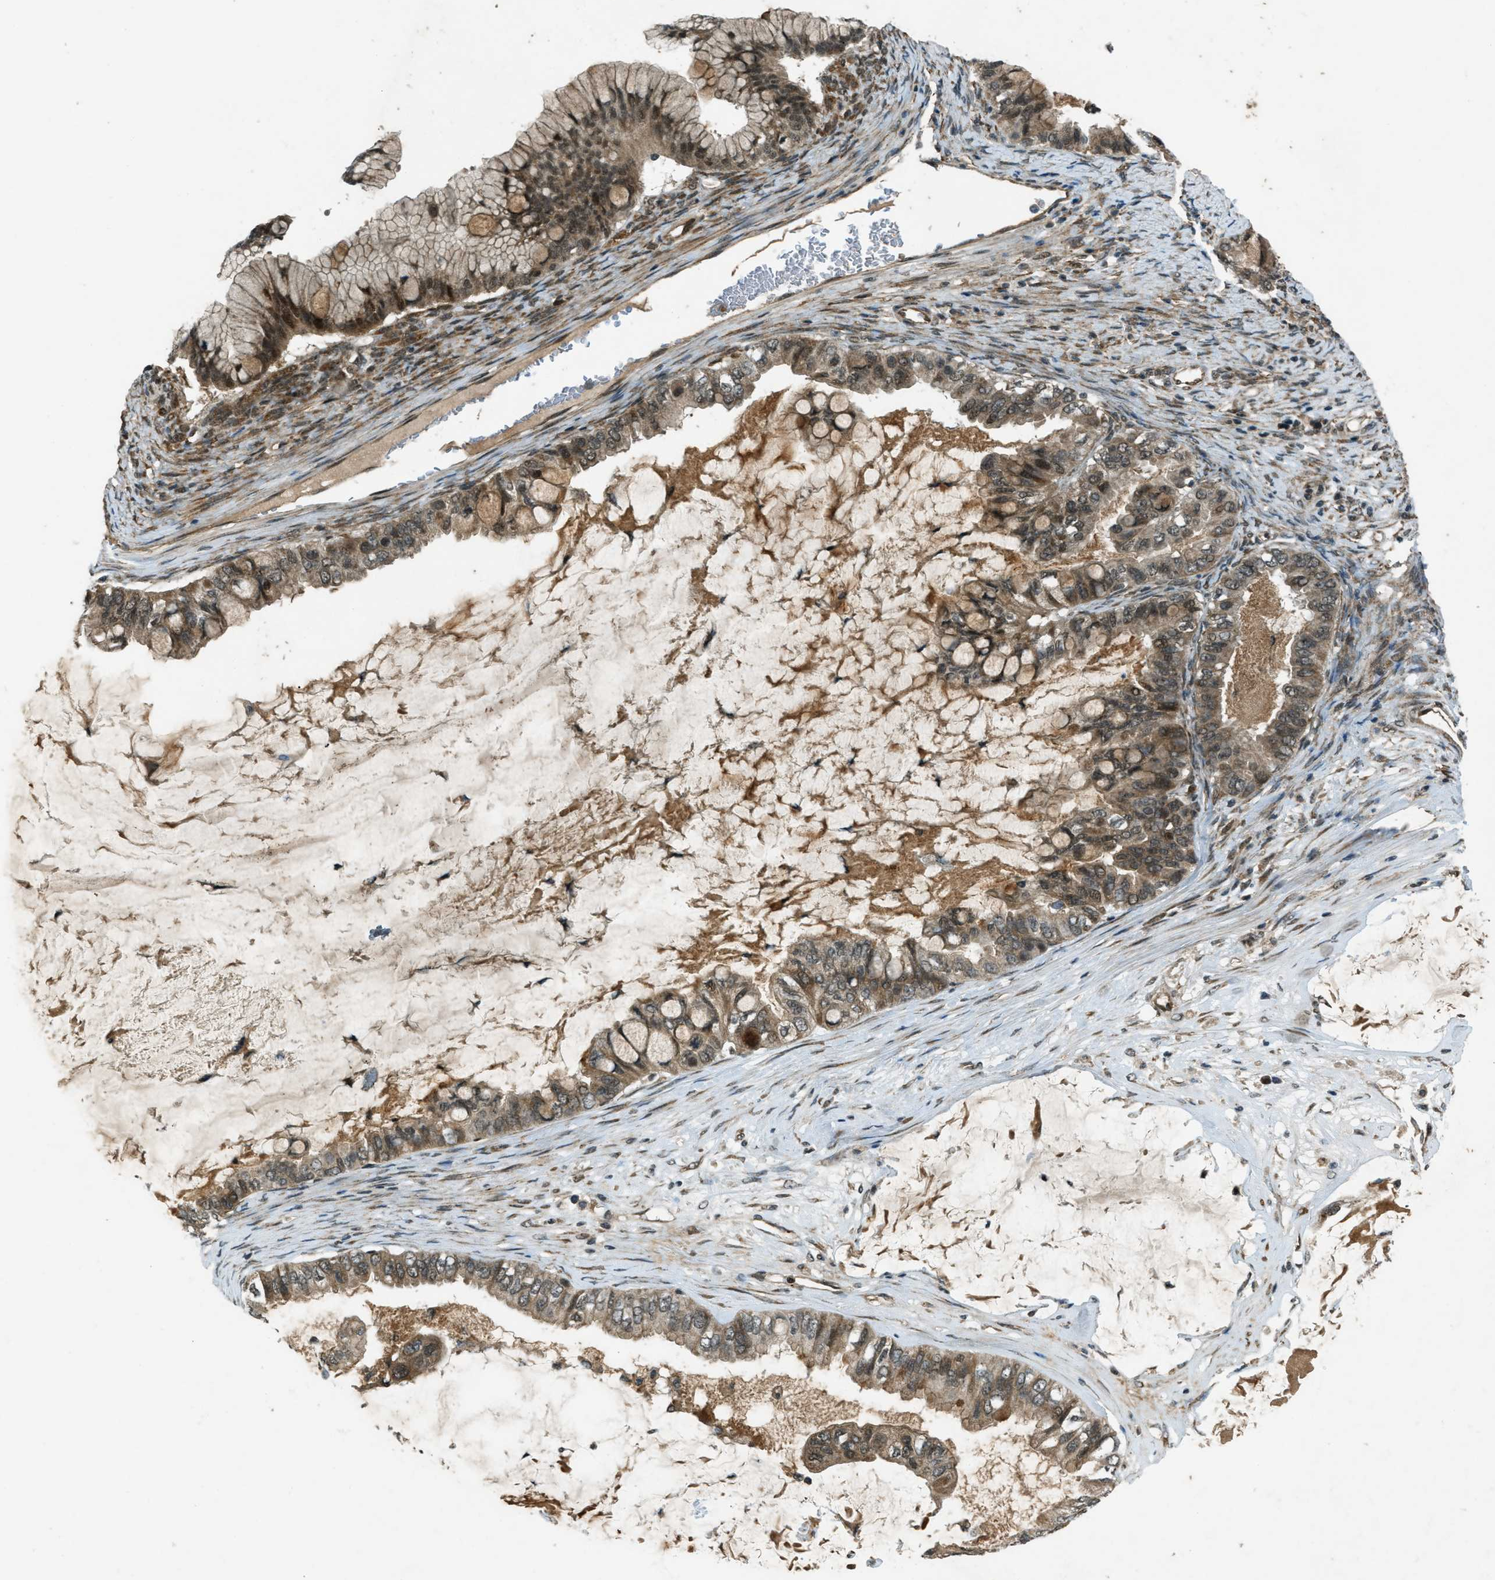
{"staining": {"intensity": "weak", "quantity": "25%-75%", "location": "cytoplasmic/membranous"}, "tissue": "ovarian cancer", "cell_type": "Tumor cells", "image_type": "cancer", "snomed": [{"axis": "morphology", "description": "Cystadenocarcinoma, mucinous, NOS"}, {"axis": "topography", "description": "Ovary"}], "caption": "A low amount of weak cytoplasmic/membranous expression is present in approximately 25%-75% of tumor cells in ovarian cancer (mucinous cystadenocarcinoma) tissue.", "gene": "EIF2AK3", "patient": {"sex": "female", "age": 80}}